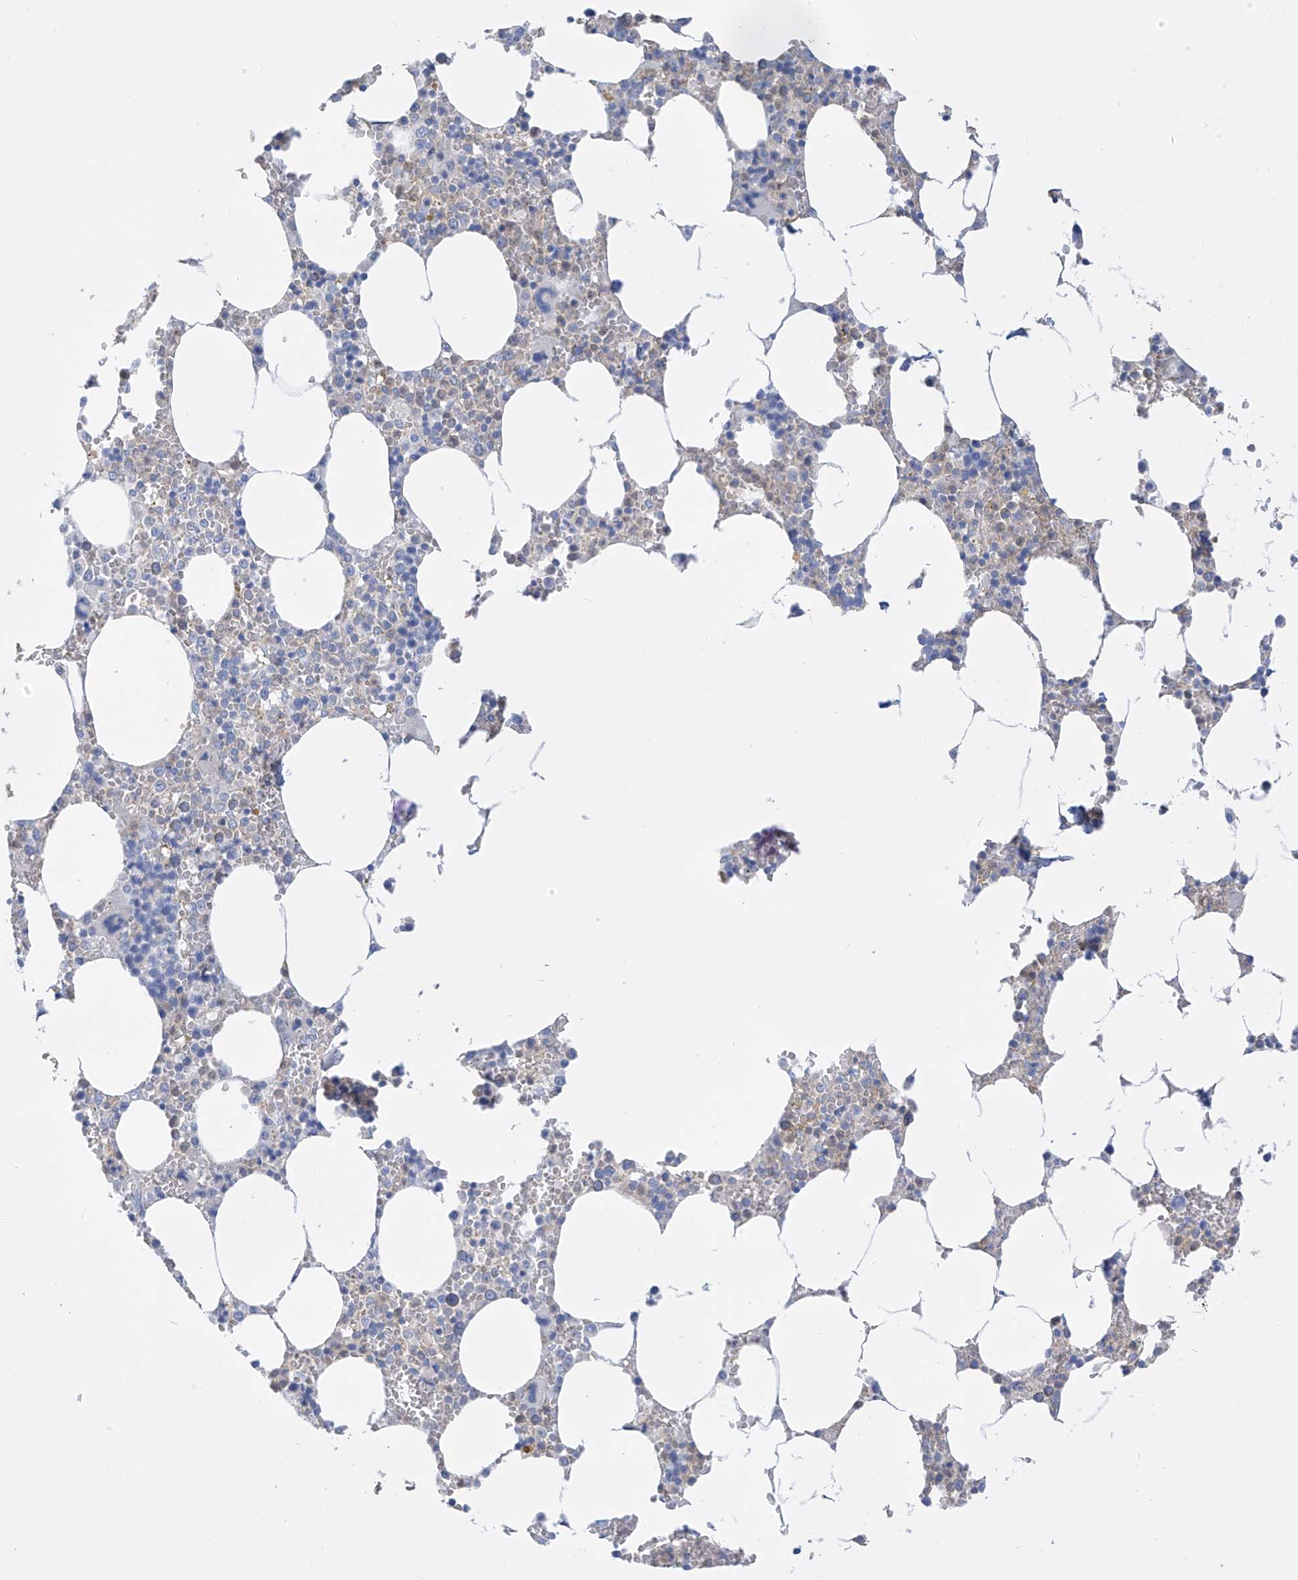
{"staining": {"intensity": "weak", "quantity": "25%-75%", "location": "cytoplasmic/membranous"}, "tissue": "bone marrow", "cell_type": "Hematopoietic cells", "image_type": "normal", "snomed": [{"axis": "morphology", "description": "Normal tissue, NOS"}, {"axis": "topography", "description": "Bone marrow"}], "caption": "Weak cytoplasmic/membranous positivity is identified in about 25%-75% of hematopoietic cells in benign bone marrow.", "gene": "FABP2", "patient": {"sex": "male", "age": 70}}